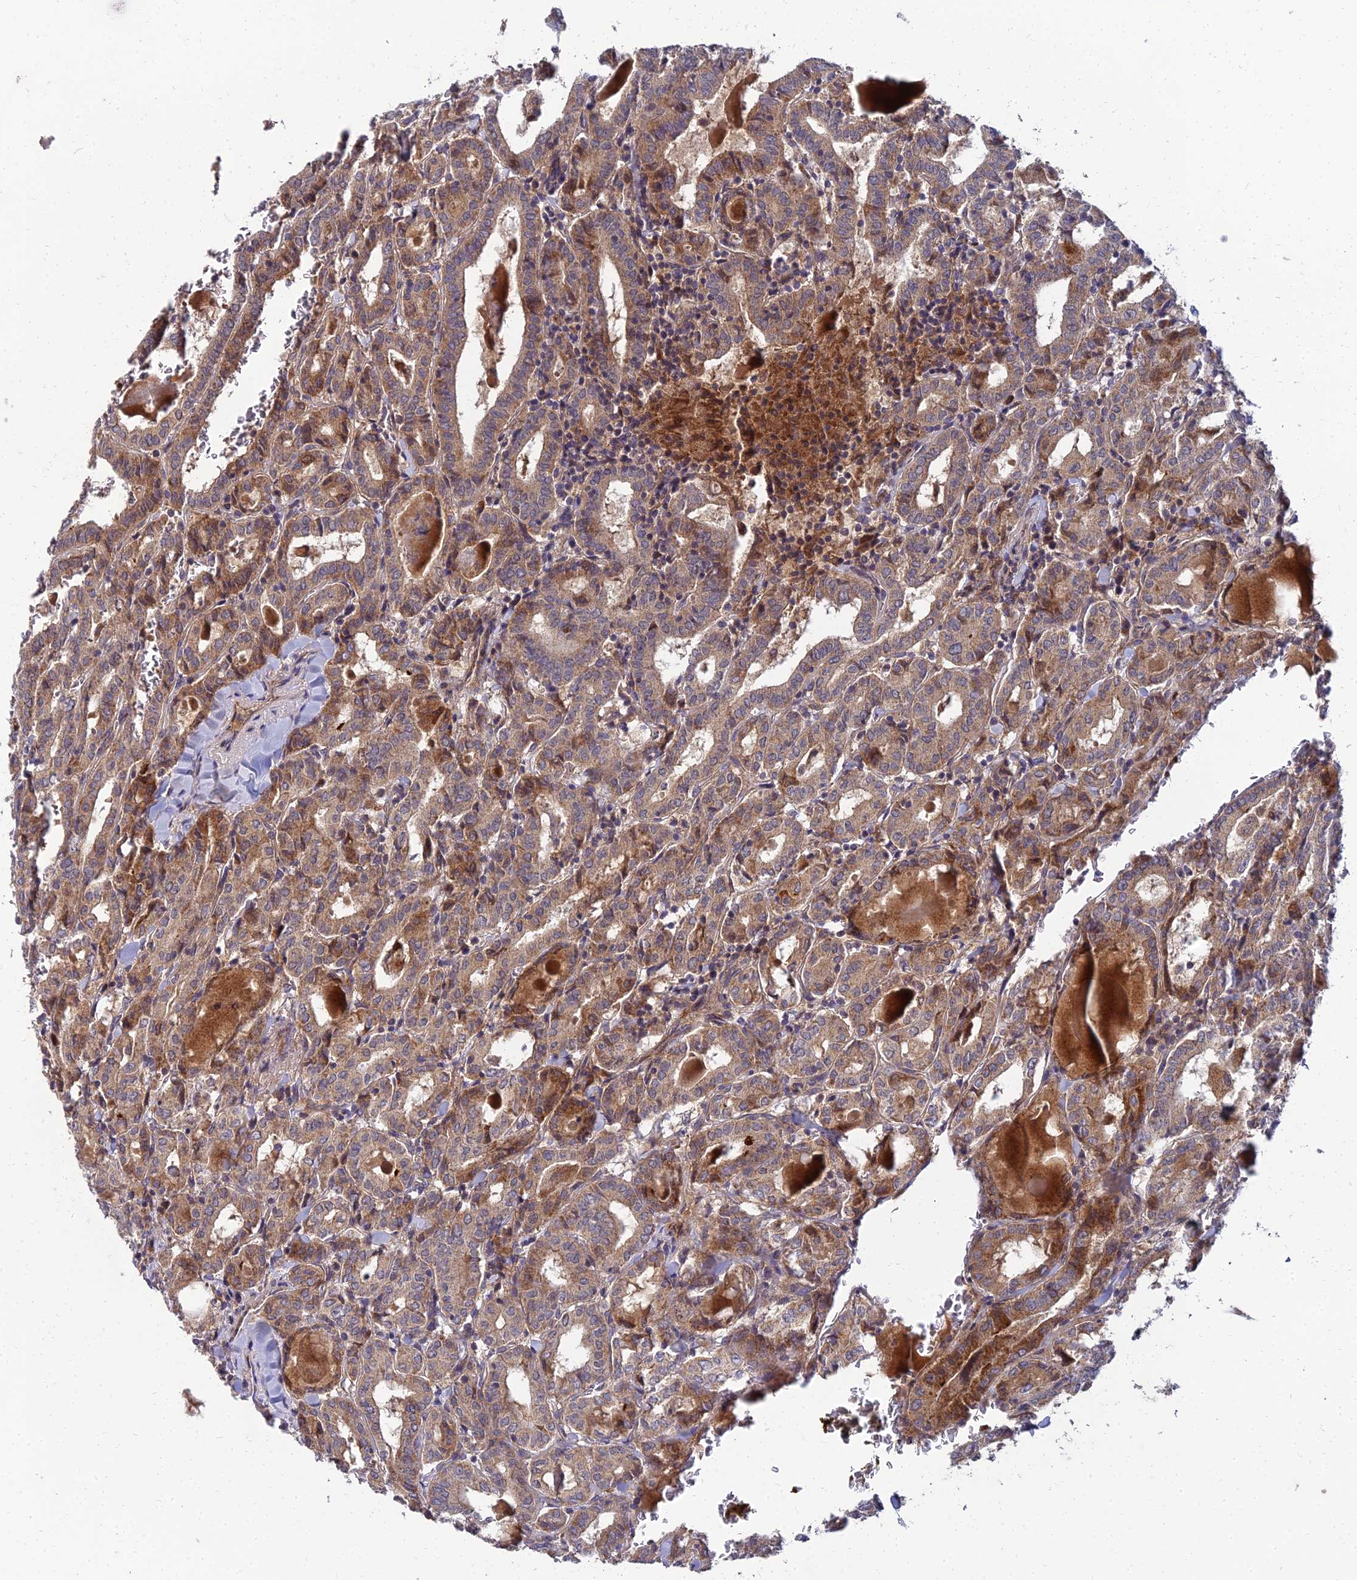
{"staining": {"intensity": "moderate", "quantity": ">75%", "location": "cytoplasmic/membranous"}, "tissue": "thyroid cancer", "cell_type": "Tumor cells", "image_type": "cancer", "snomed": [{"axis": "morphology", "description": "Papillary adenocarcinoma, NOS"}, {"axis": "topography", "description": "Thyroid gland"}], "caption": "Immunohistochemical staining of human thyroid papillary adenocarcinoma exhibits moderate cytoplasmic/membranous protein staining in approximately >75% of tumor cells.", "gene": "NPY", "patient": {"sex": "female", "age": 72}}